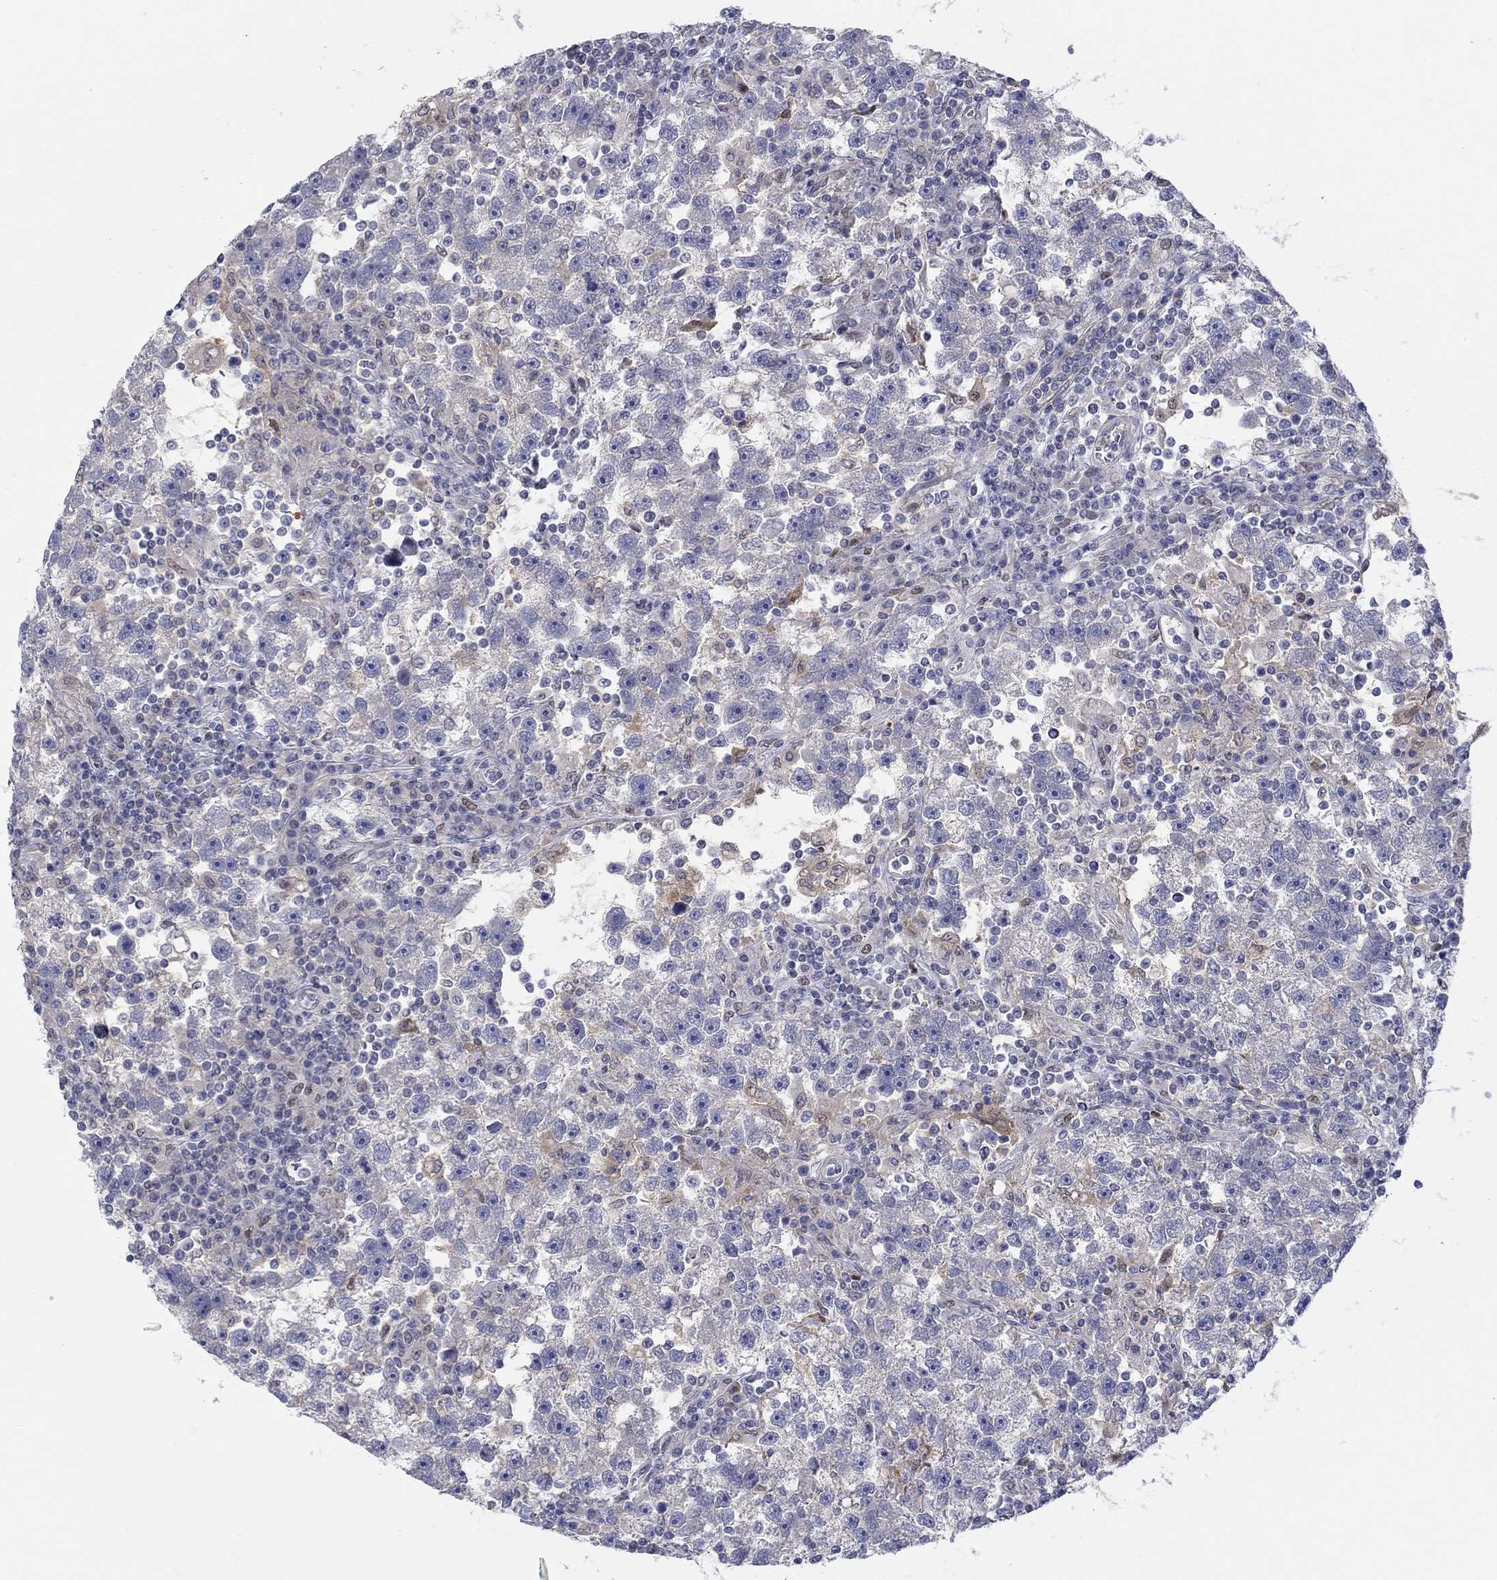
{"staining": {"intensity": "weak", "quantity": "<25%", "location": "cytoplasmic/membranous"}, "tissue": "testis cancer", "cell_type": "Tumor cells", "image_type": "cancer", "snomed": [{"axis": "morphology", "description": "Seminoma, NOS"}, {"axis": "topography", "description": "Testis"}], "caption": "Testis cancer was stained to show a protein in brown. There is no significant staining in tumor cells. (Immunohistochemistry, brightfield microscopy, high magnification).", "gene": "EGFLAM", "patient": {"sex": "male", "age": 47}}